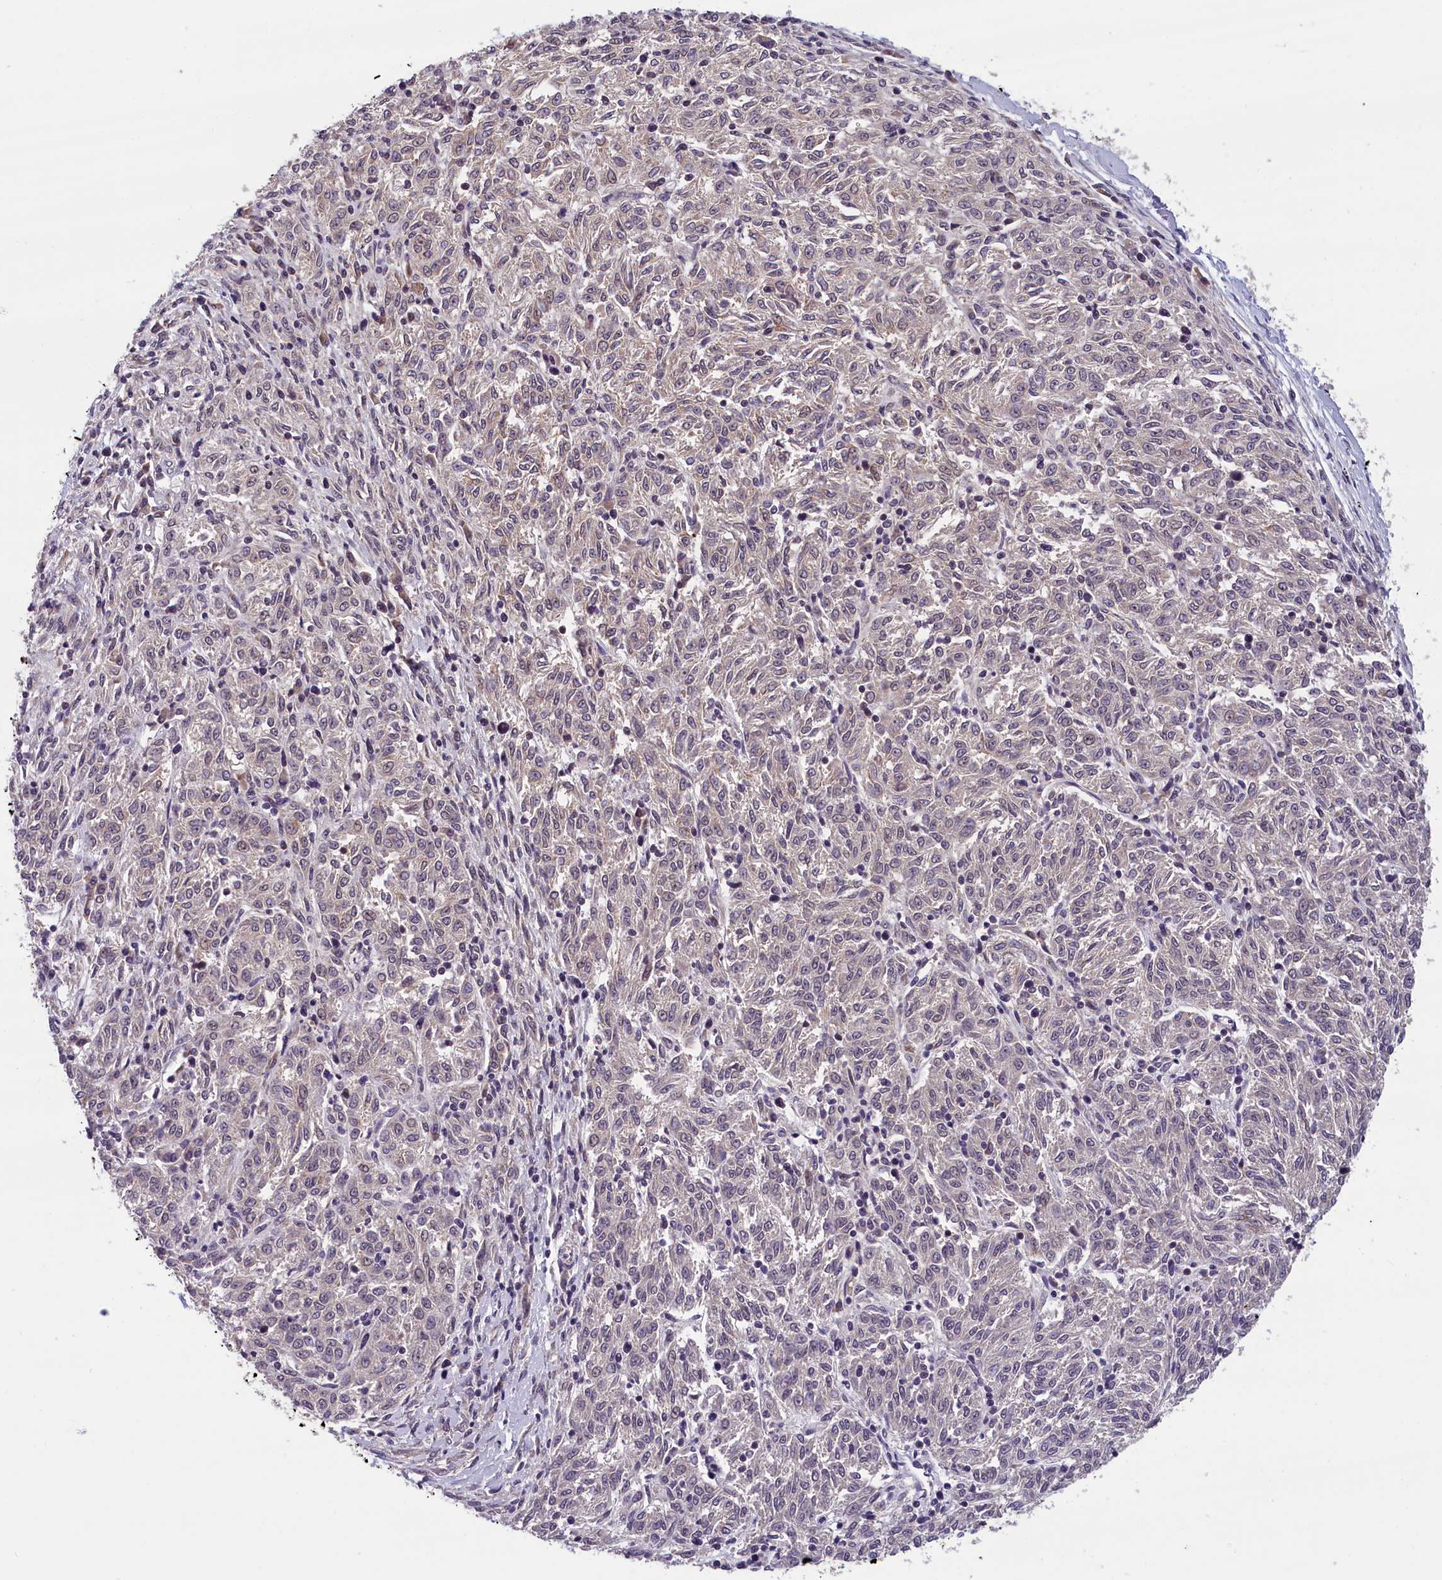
{"staining": {"intensity": "negative", "quantity": "none", "location": "none"}, "tissue": "melanoma", "cell_type": "Tumor cells", "image_type": "cancer", "snomed": [{"axis": "morphology", "description": "Malignant melanoma, NOS"}, {"axis": "topography", "description": "Skin"}], "caption": "Tumor cells are negative for brown protein staining in malignant melanoma.", "gene": "KCNK6", "patient": {"sex": "female", "age": 72}}